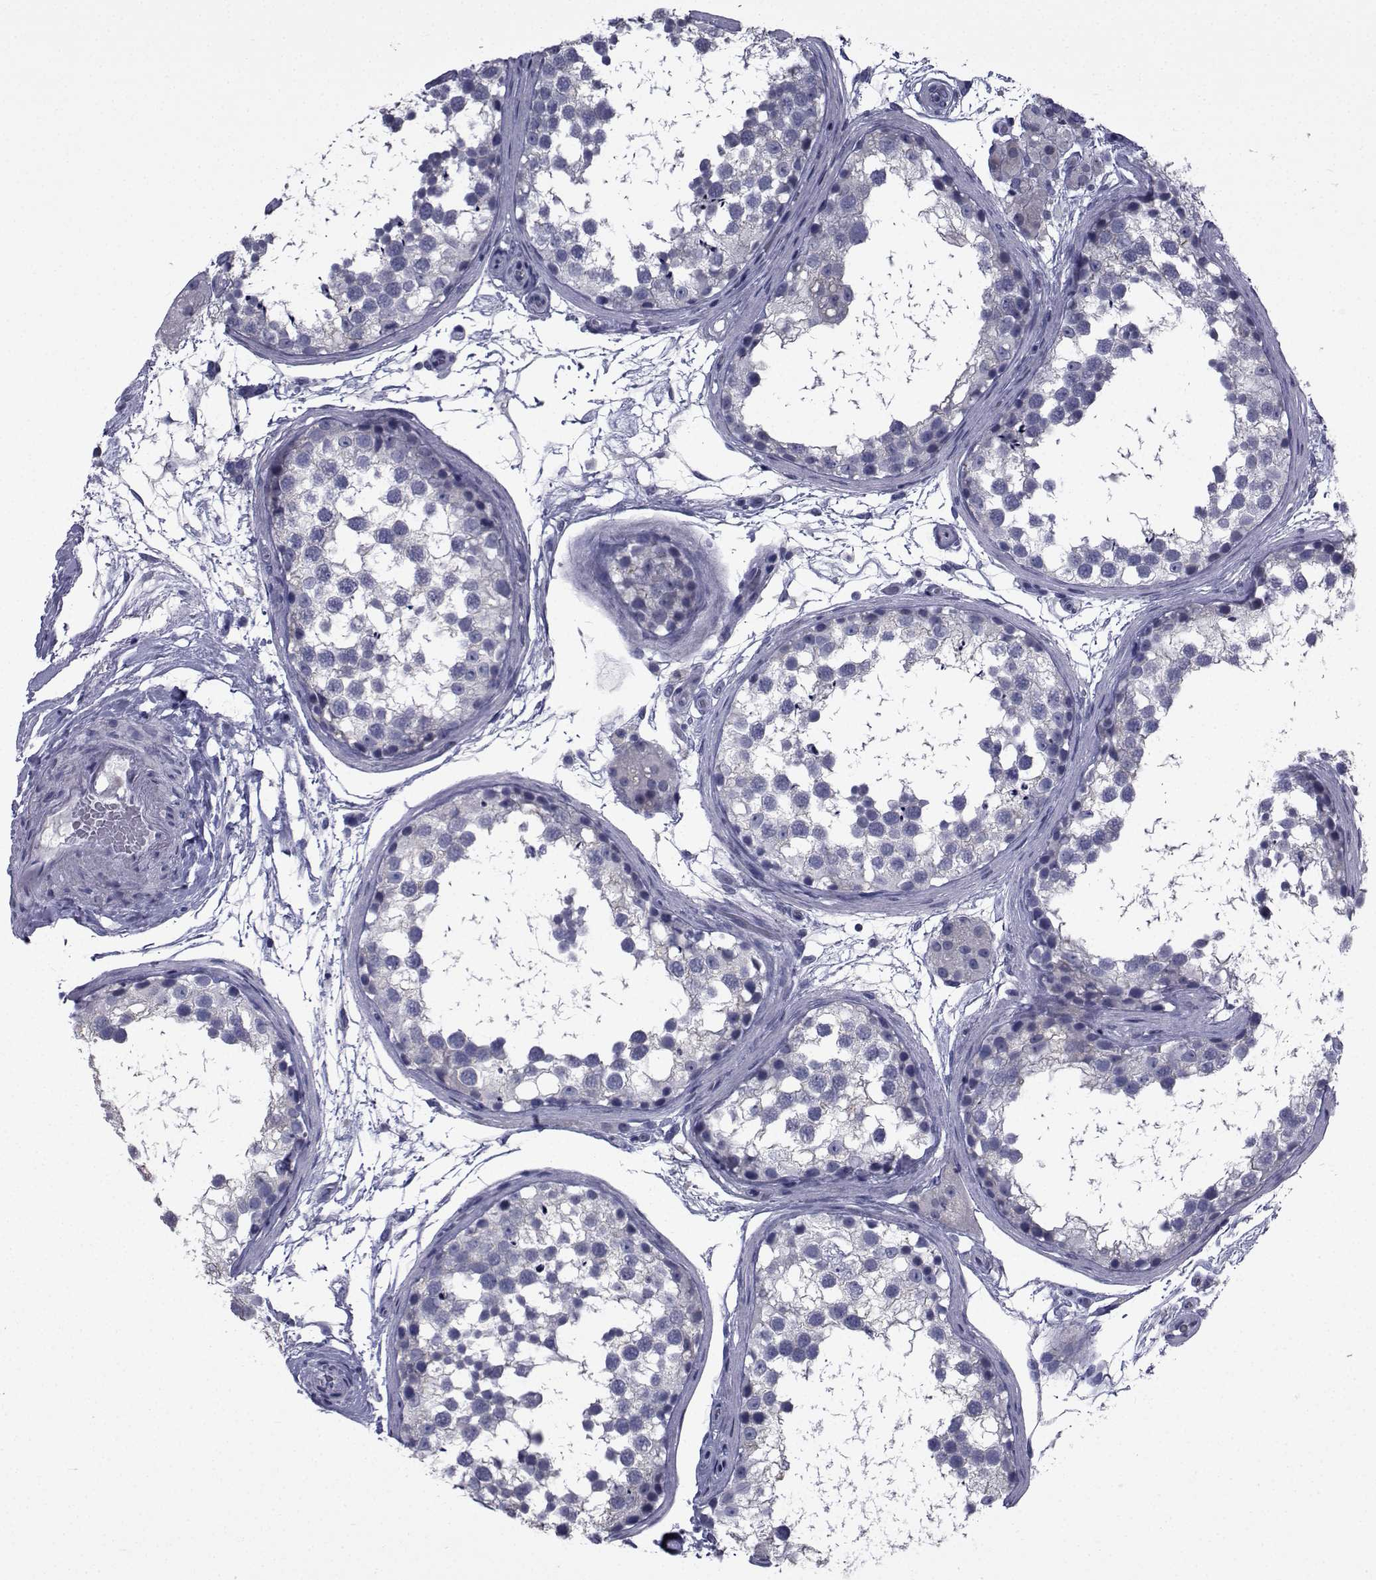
{"staining": {"intensity": "negative", "quantity": "none", "location": "none"}, "tissue": "testis", "cell_type": "Cells in seminiferous ducts", "image_type": "normal", "snomed": [{"axis": "morphology", "description": "Normal tissue, NOS"}, {"axis": "morphology", "description": "Seminoma, NOS"}, {"axis": "topography", "description": "Testis"}], "caption": "The image demonstrates no staining of cells in seminiferous ducts in normal testis.", "gene": "CHRNA1", "patient": {"sex": "male", "age": 65}}